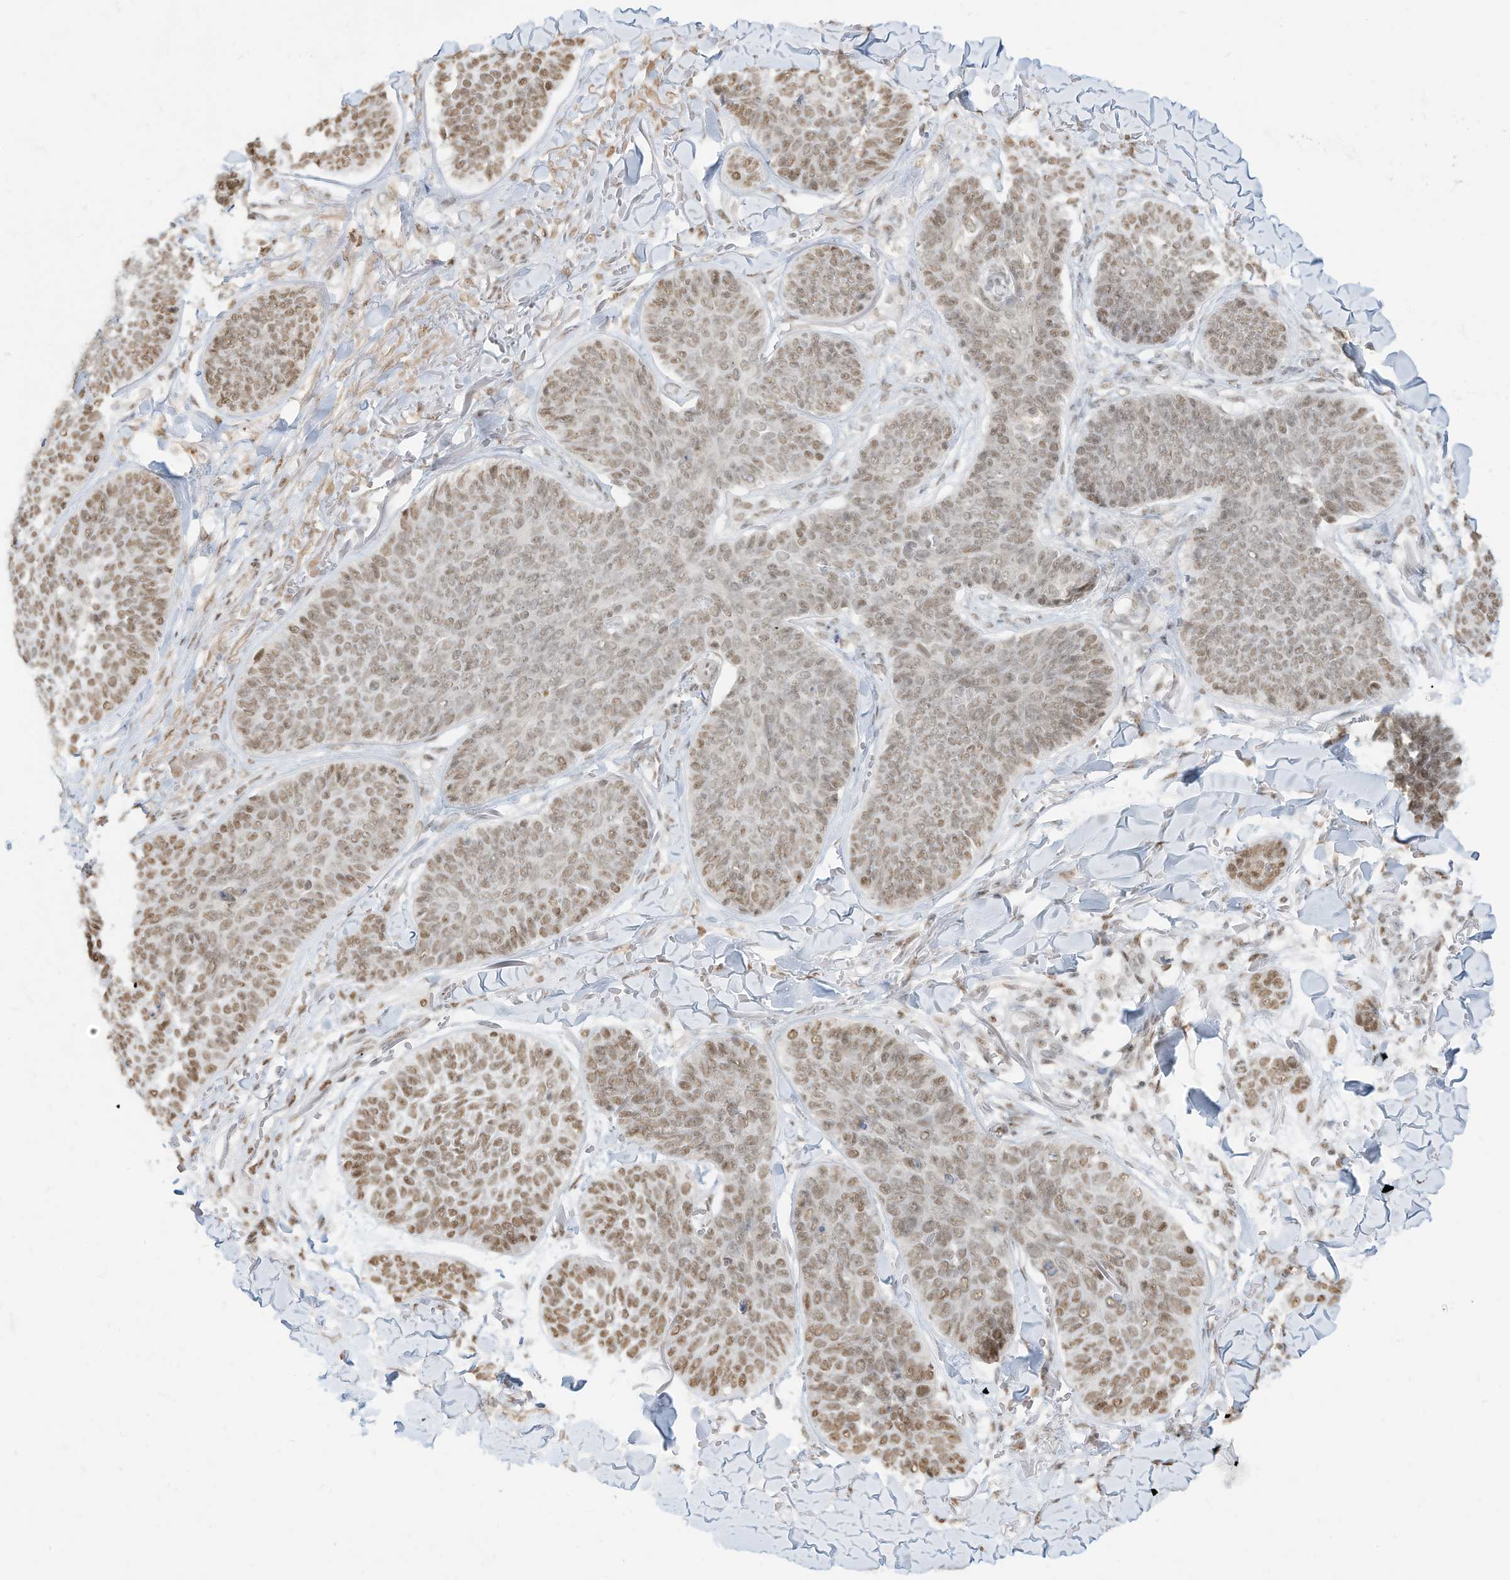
{"staining": {"intensity": "moderate", "quantity": "25%-75%", "location": "nuclear"}, "tissue": "skin cancer", "cell_type": "Tumor cells", "image_type": "cancer", "snomed": [{"axis": "morphology", "description": "Basal cell carcinoma"}, {"axis": "topography", "description": "Skin"}], "caption": "Immunohistochemical staining of basal cell carcinoma (skin) reveals moderate nuclear protein expression in about 25%-75% of tumor cells.", "gene": "NHSL1", "patient": {"sex": "male", "age": 85}}